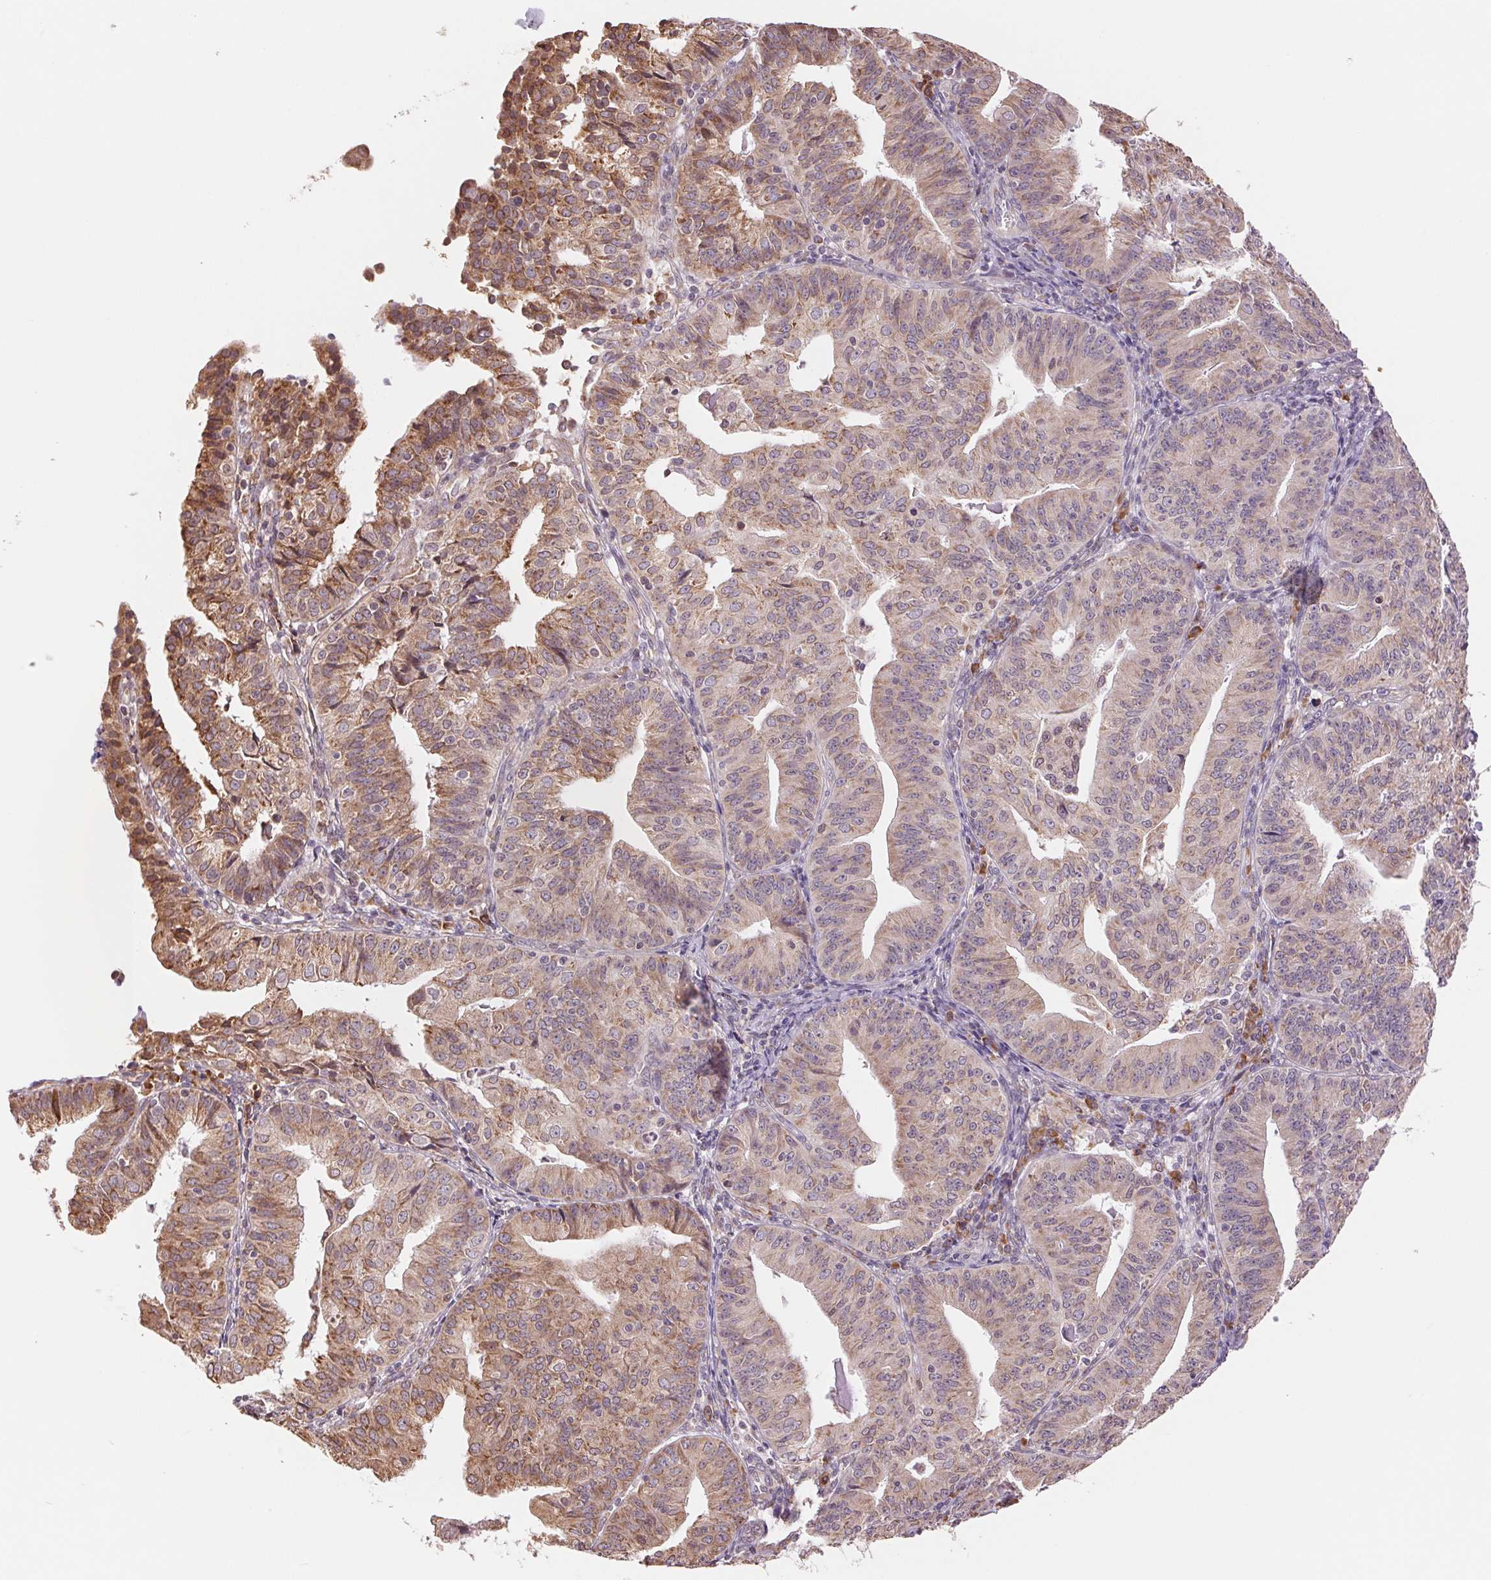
{"staining": {"intensity": "moderate", "quantity": "<25%", "location": "cytoplasmic/membranous"}, "tissue": "endometrial cancer", "cell_type": "Tumor cells", "image_type": "cancer", "snomed": [{"axis": "morphology", "description": "Adenocarcinoma, NOS"}, {"axis": "topography", "description": "Endometrium"}], "caption": "The histopathology image demonstrates immunohistochemical staining of endometrial cancer. There is moderate cytoplasmic/membranous expression is present in approximately <25% of tumor cells.", "gene": "RPN1", "patient": {"sex": "female", "age": 56}}